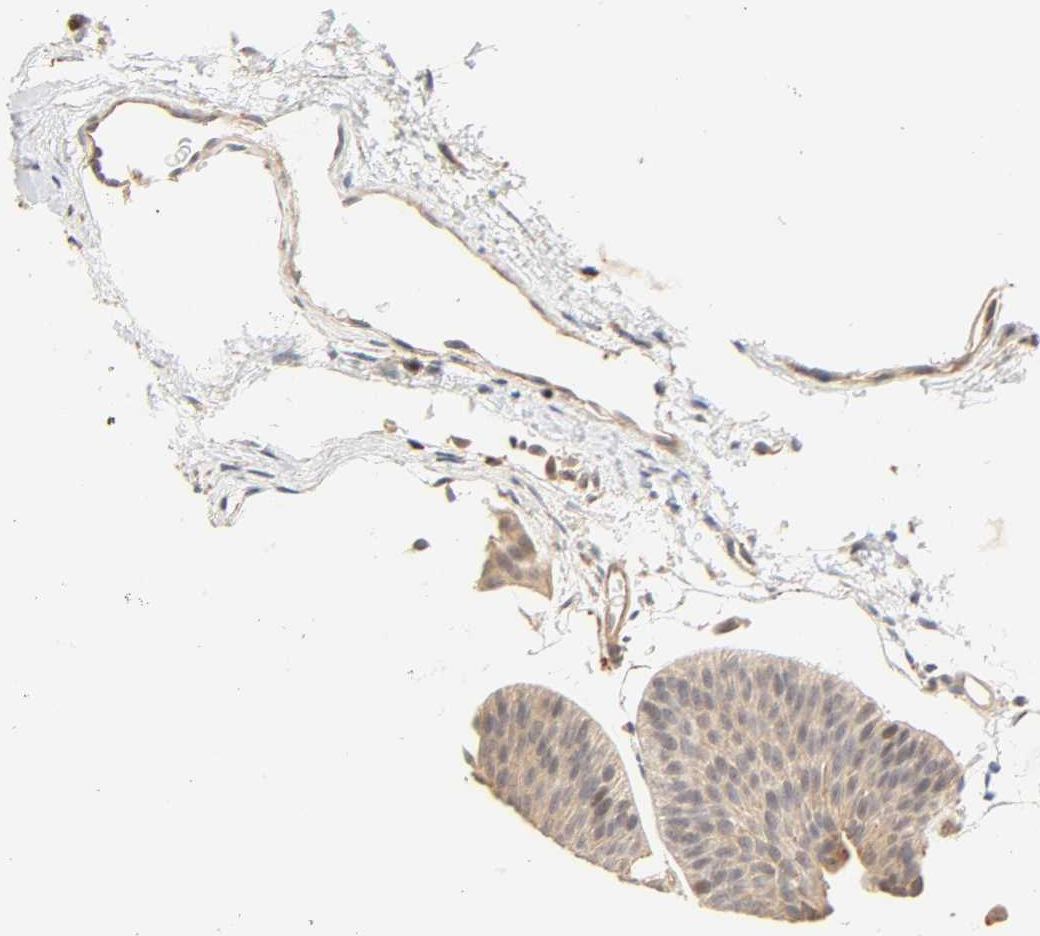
{"staining": {"intensity": "weak", "quantity": ">75%", "location": "cytoplasmic/membranous"}, "tissue": "urothelial cancer", "cell_type": "Tumor cells", "image_type": "cancer", "snomed": [{"axis": "morphology", "description": "Urothelial carcinoma, Low grade"}, {"axis": "topography", "description": "Urinary bladder"}], "caption": "Protein positivity by immunohistochemistry demonstrates weak cytoplasmic/membranous expression in about >75% of tumor cells in low-grade urothelial carcinoma.", "gene": "ZMAT5", "patient": {"sex": "female", "age": 60}}